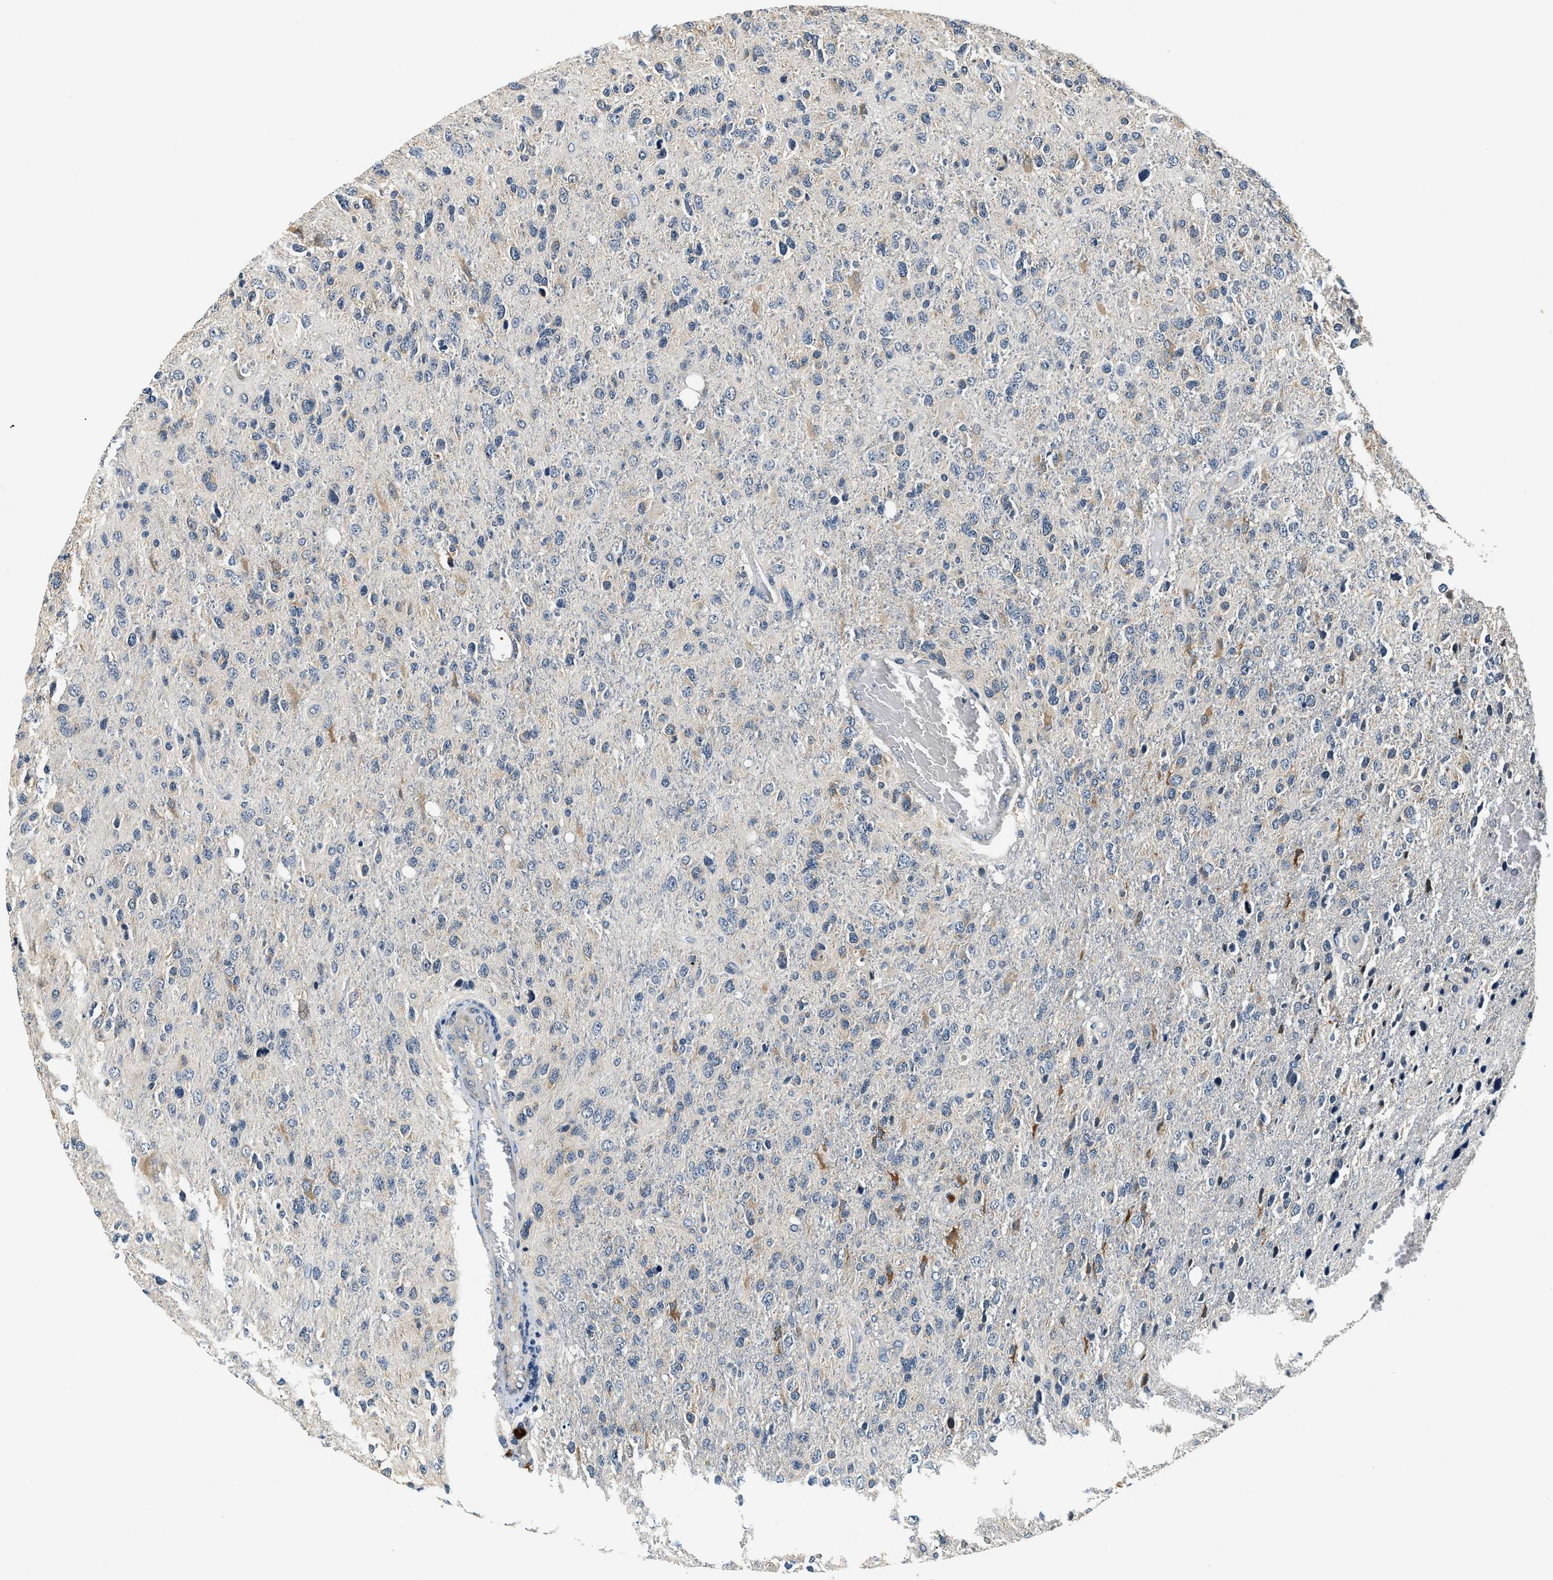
{"staining": {"intensity": "negative", "quantity": "none", "location": "none"}, "tissue": "glioma", "cell_type": "Tumor cells", "image_type": "cancer", "snomed": [{"axis": "morphology", "description": "Glioma, malignant, High grade"}, {"axis": "topography", "description": "Brain"}], "caption": "Protein analysis of high-grade glioma (malignant) reveals no significant staining in tumor cells.", "gene": "YAE1", "patient": {"sex": "female", "age": 58}}